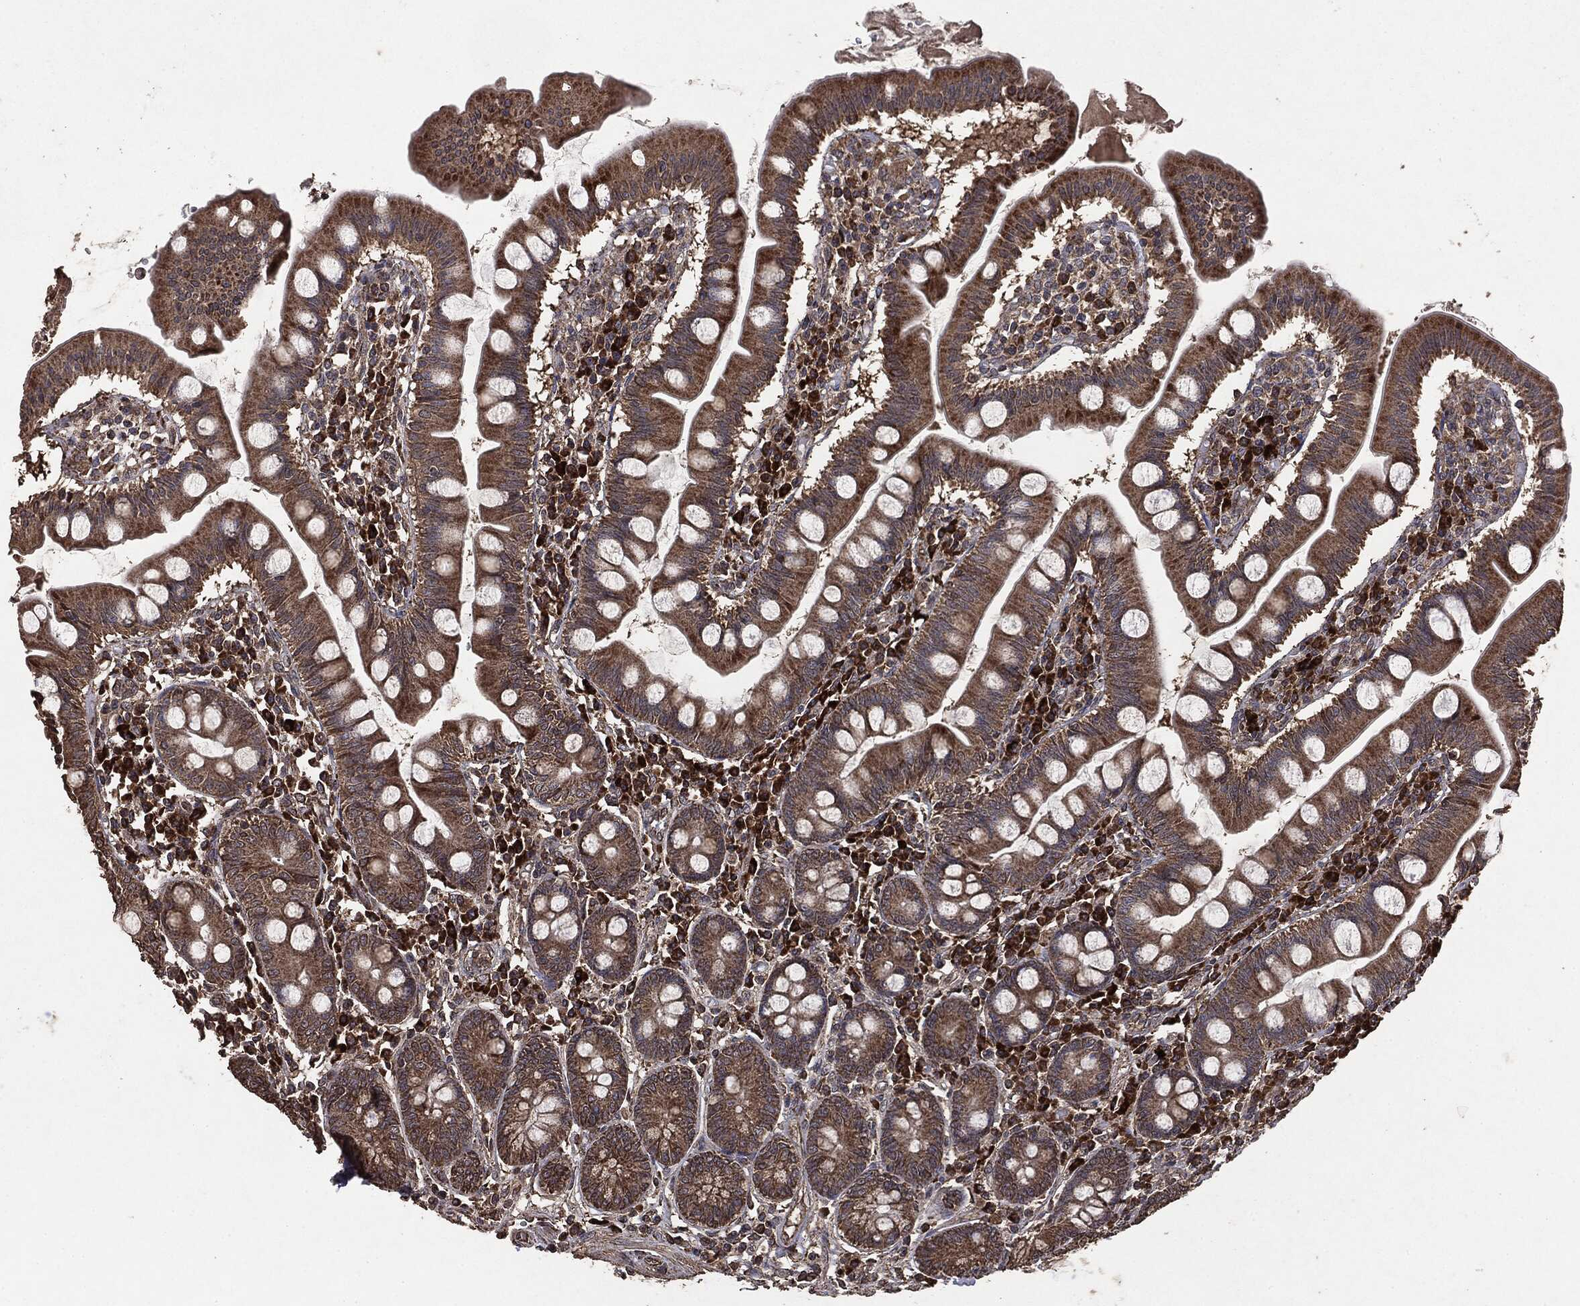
{"staining": {"intensity": "strong", "quantity": ">75%", "location": "cytoplasmic/membranous"}, "tissue": "small intestine", "cell_type": "Glandular cells", "image_type": "normal", "snomed": [{"axis": "morphology", "description": "Normal tissue, NOS"}, {"axis": "topography", "description": "Small intestine"}], "caption": "Brown immunohistochemical staining in benign human small intestine displays strong cytoplasmic/membranous expression in approximately >75% of glandular cells.", "gene": "MTOR", "patient": {"sex": "male", "age": 88}}